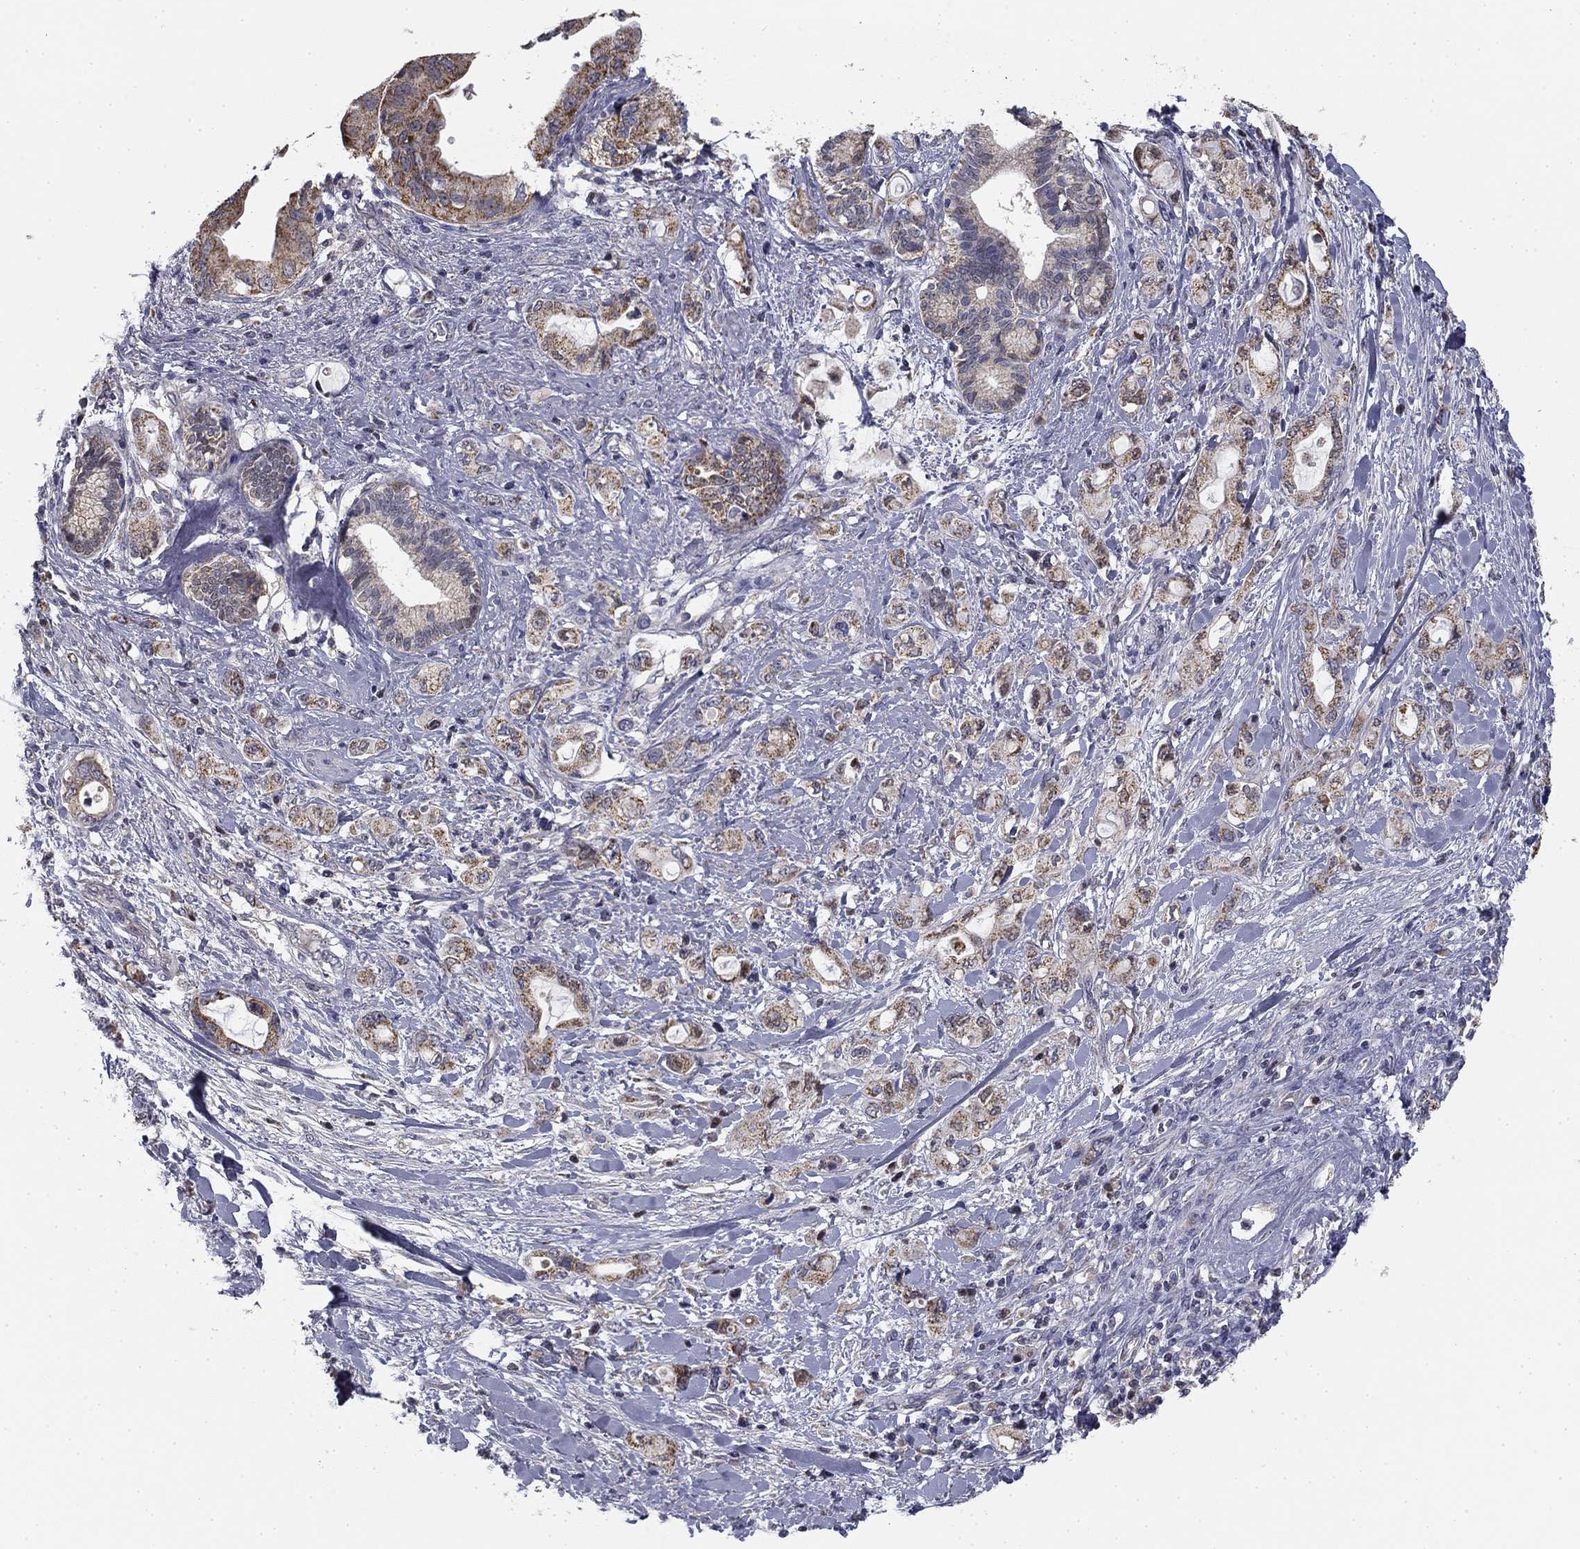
{"staining": {"intensity": "moderate", "quantity": "<25%", "location": "cytoplasmic/membranous"}, "tissue": "pancreatic cancer", "cell_type": "Tumor cells", "image_type": "cancer", "snomed": [{"axis": "morphology", "description": "Adenocarcinoma, NOS"}, {"axis": "topography", "description": "Pancreas"}], "caption": "Pancreatic cancer stained with a brown dye displays moderate cytoplasmic/membranous positive positivity in approximately <25% of tumor cells.", "gene": "SLC2A9", "patient": {"sex": "female", "age": 56}}